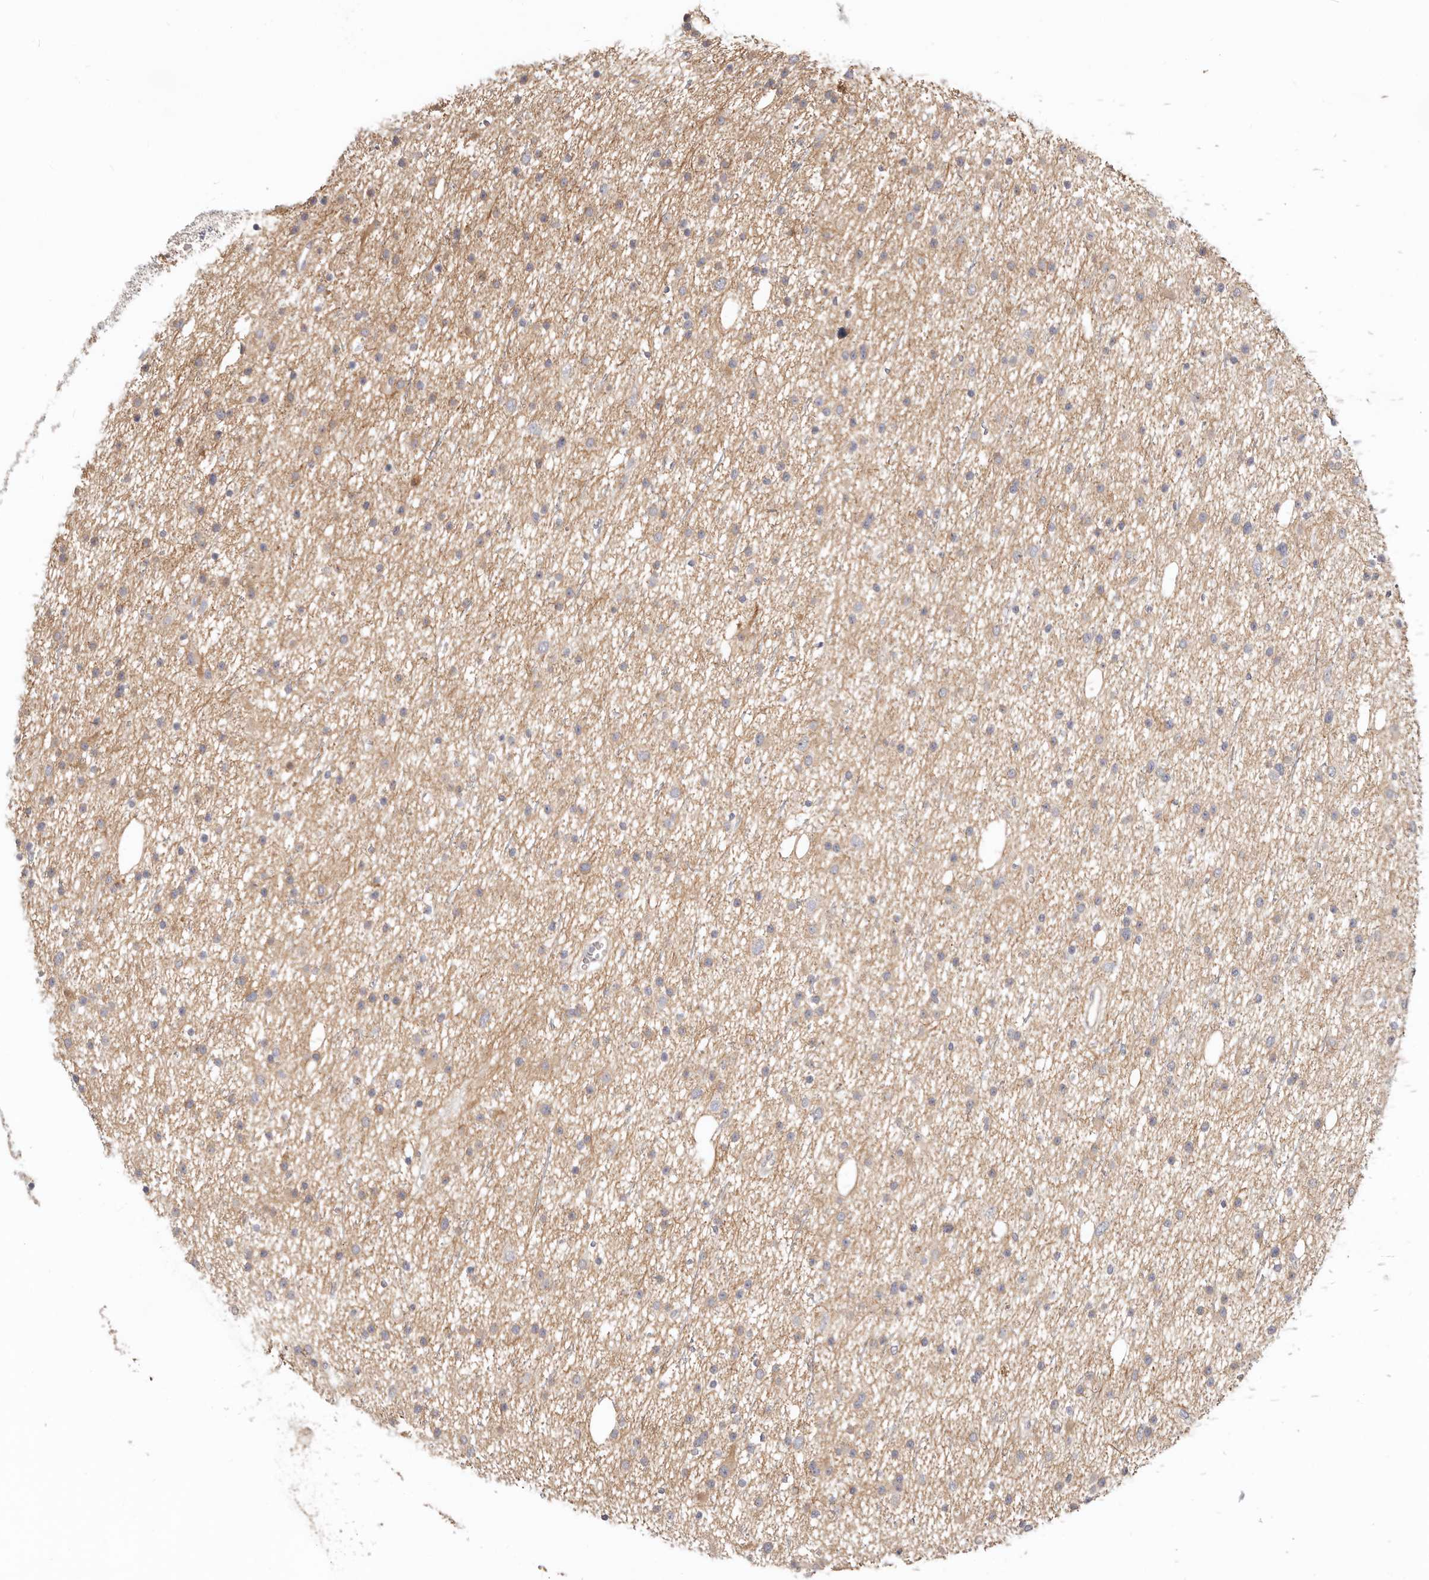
{"staining": {"intensity": "negative", "quantity": "none", "location": "none"}, "tissue": "glioma", "cell_type": "Tumor cells", "image_type": "cancer", "snomed": [{"axis": "morphology", "description": "Glioma, malignant, Low grade"}, {"axis": "topography", "description": "Cerebral cortex"}], "caption": "Tumor cells show no significant positivity in glioma.", "gene": "ZRANB1", "patient": {"sex": "female", "age": 39}}